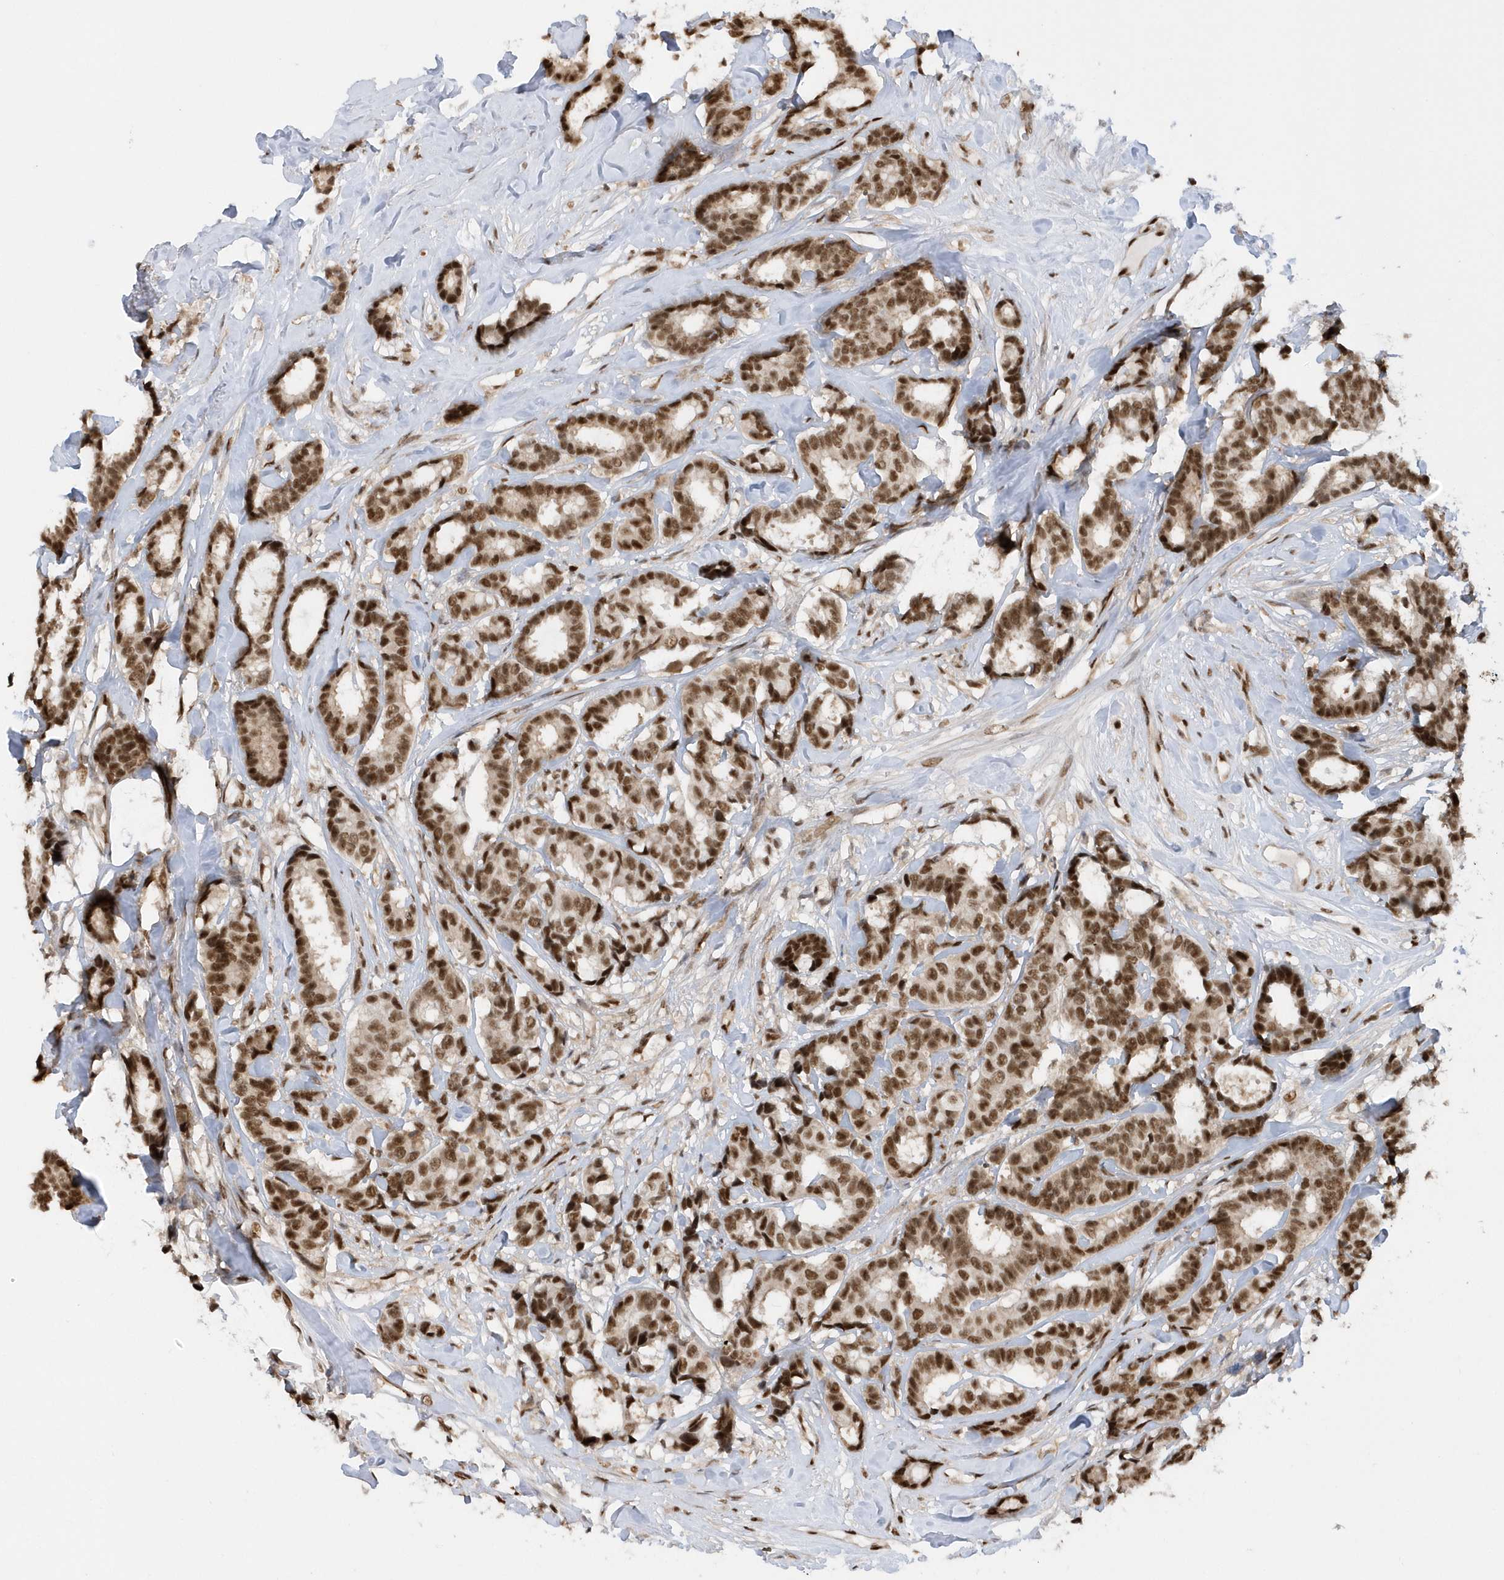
{"staining": {"intensity": "strong", "quantity": ">75%", "location": "nuclear"}, "tissue": "breast cancer", "cell_type": "Tumor cells", "image_type": "cancer", "snomed": [{"axis": "morphology", "description": "Duct carcinoma"}, {"axis": "topography", "description": "Breast"}], "caption": "Protein staining of breast cancer tissue displays strong nuclear positivity in approximately >75% of tumor cells.", "gene": "SEPHS1", "patient": {"sex": "female", "age": 87}}